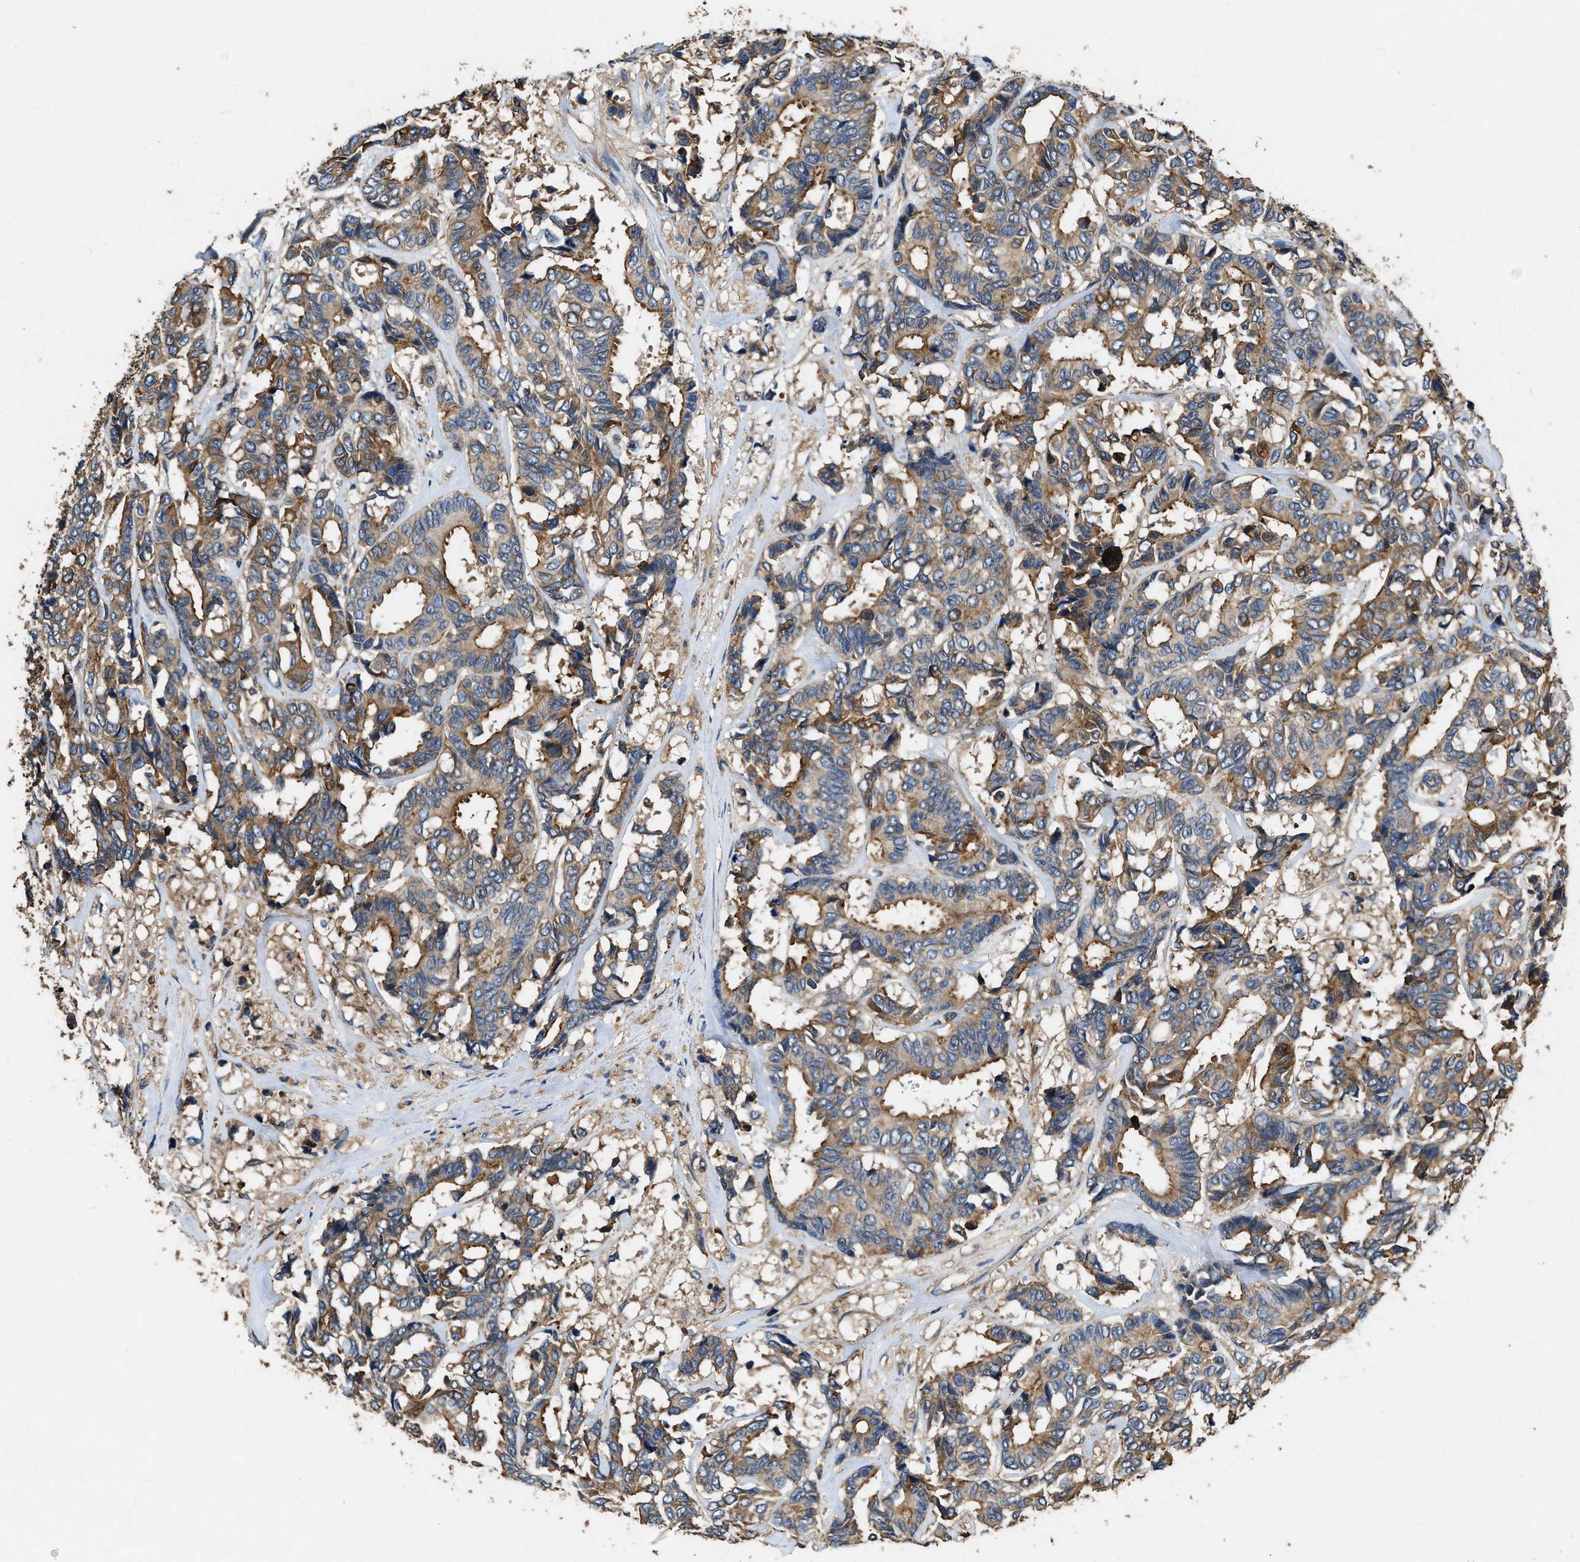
{"staining": {"intensity": "moderate", "quantity": ">75%", "location": "cytoplasmic/membranous"}, "tissue": "breast cancer", "cell_type": "Tumor cells", "image_type": "cancer", "snomed": [{"axis": "morphology", "description": "Duct carcinoma"}, {"axis": "topography", "description": "Breast"}], "caption": "Protein staining of breast cancer (infiltrating ductal carcinoma) tissue demonstrates moderate cytoplasmic/membranous expression in about >75% of tumor cells.", "gene": "LINGO2", "patient": {"sex": "female", "age": 87}}